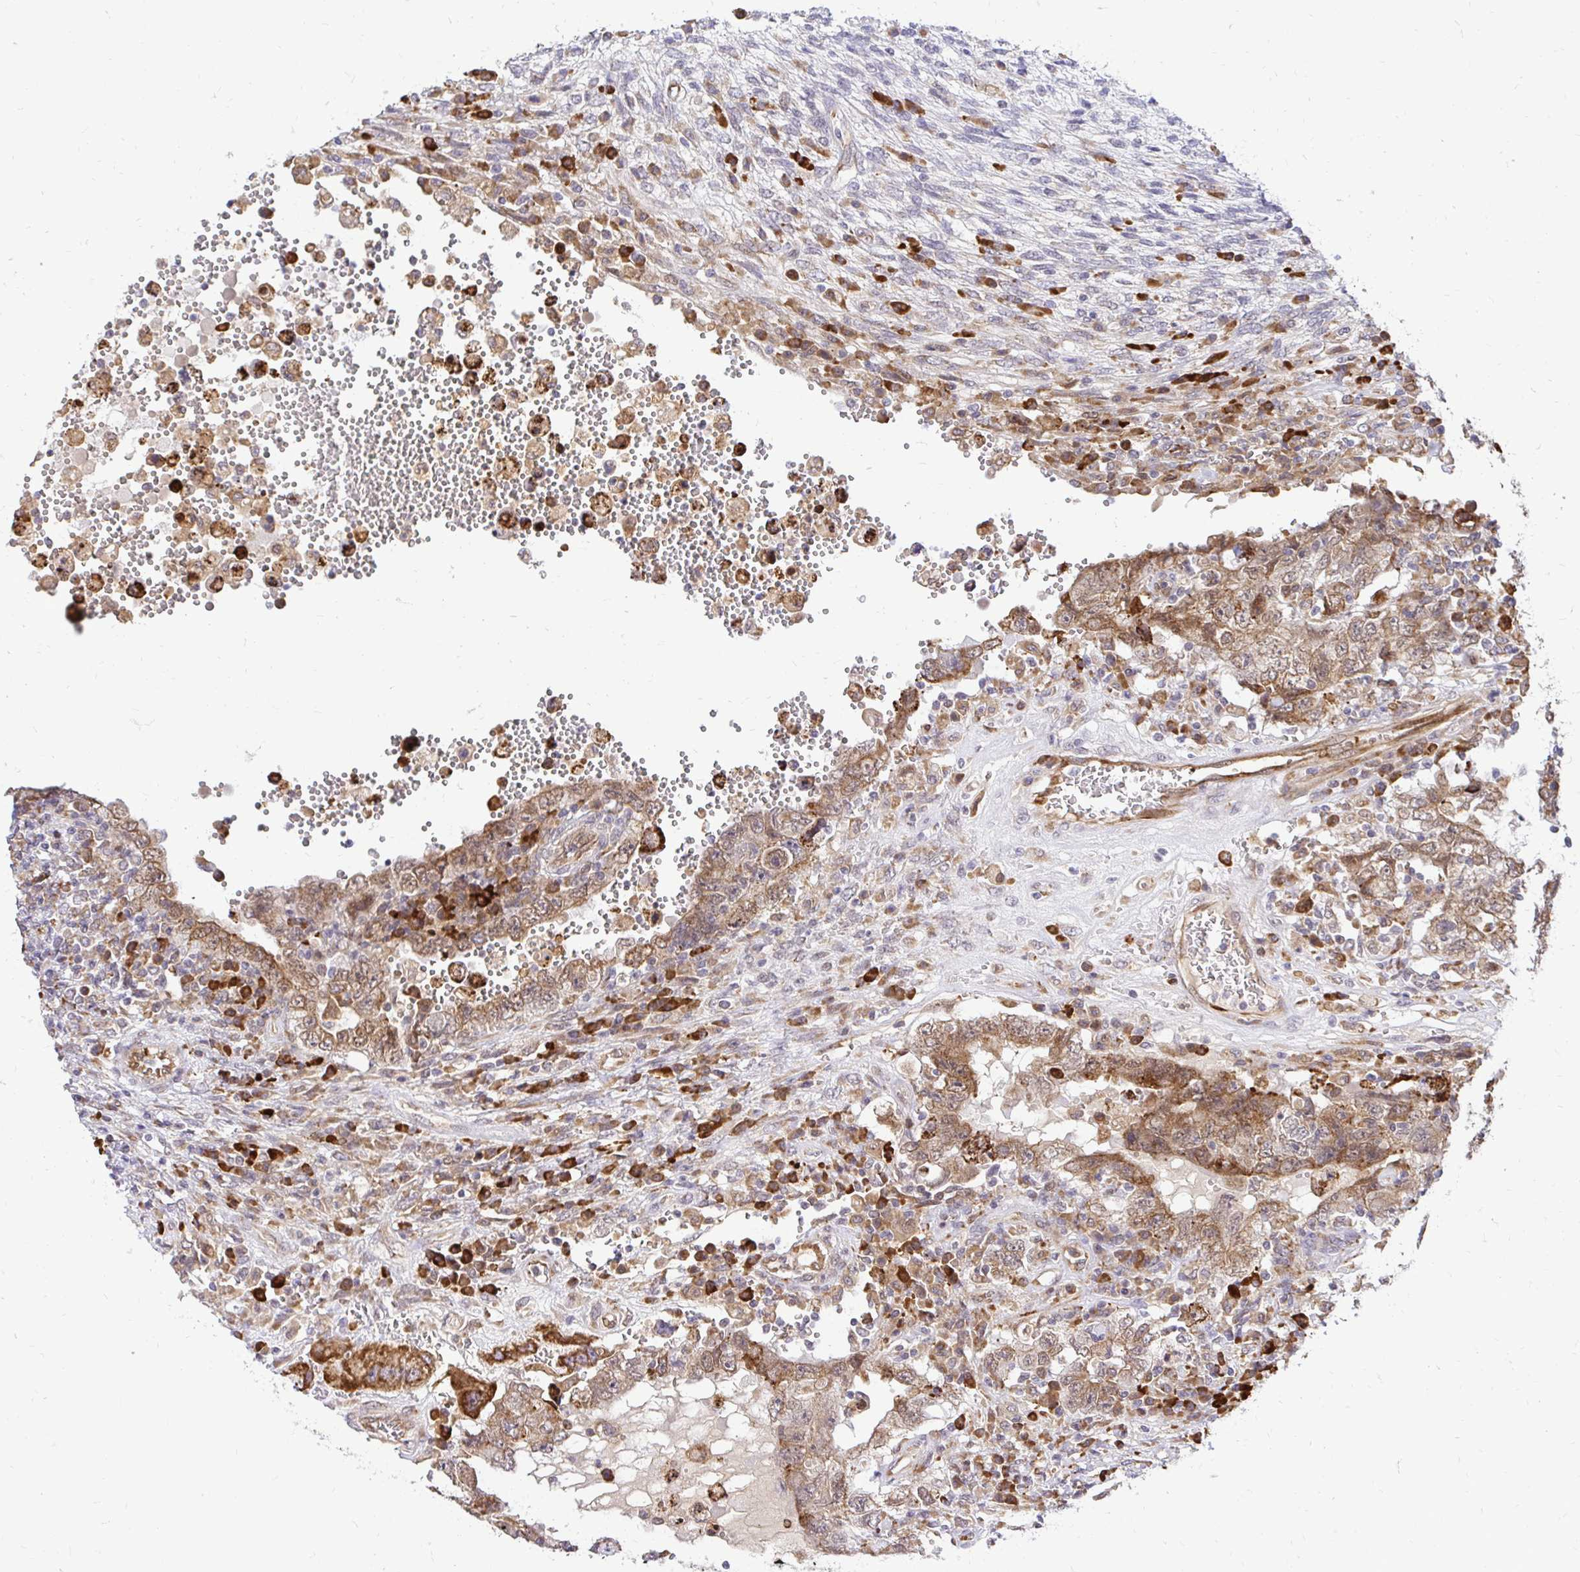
{"staining": {"intensity": "moderate", "quantity": ">75%", "location": "cytoplasmic/membranous"}, "tissue": "testis cancer", "cell_type": "Tumor cells", "image_type": "cancer", "snomed": [{"axis": "morphology", "description": "Carcinoma, Embryonal, NOS"}, {"axis": "topography", "description": "Testis"}], "caption": "Tumor cells display moderate cytoplasmic/membranous positivity in about >75% of cells in embryonal carcinoma (testis).", "gene": "NAALAD2", "patient": {"sex": "male", "age": 26}}